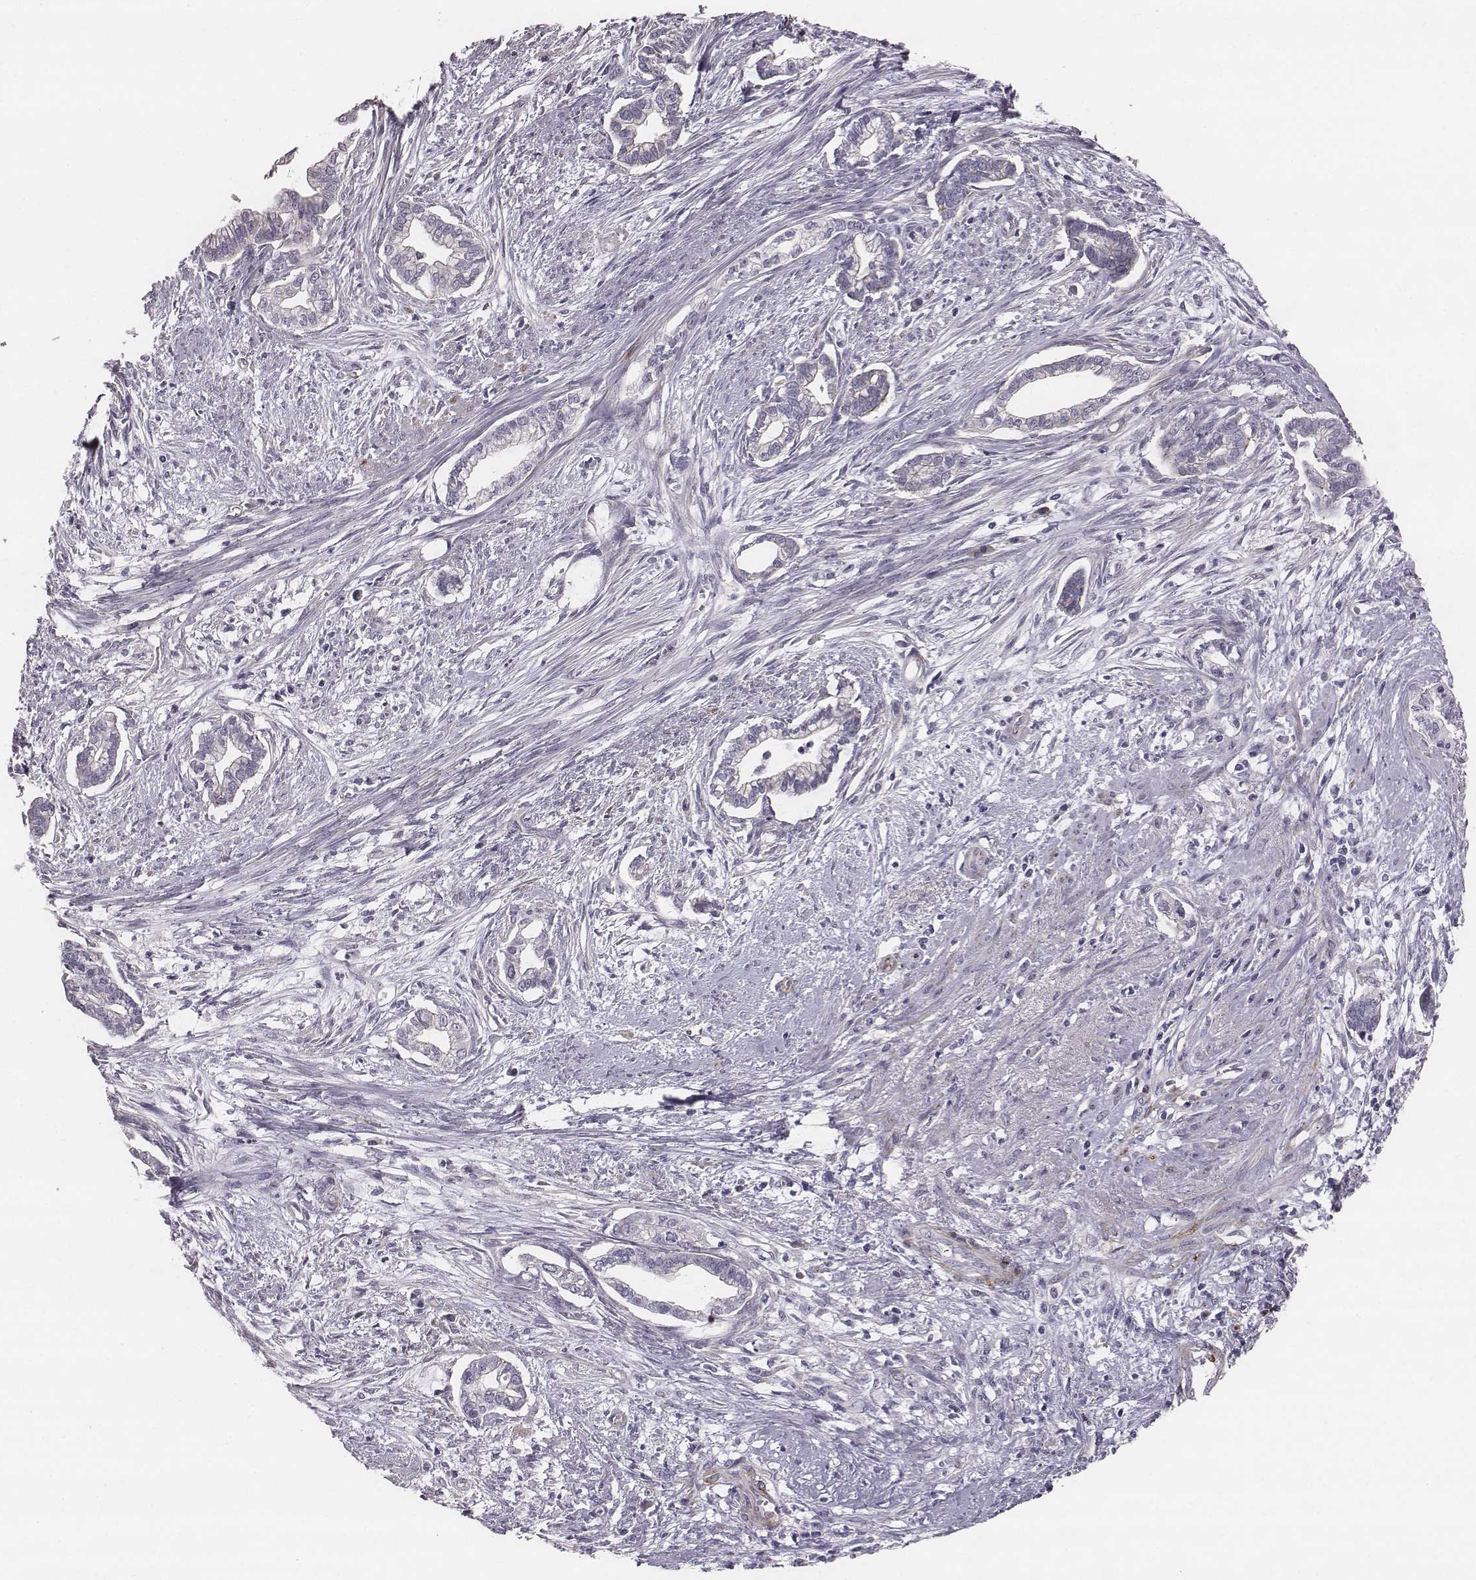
{"staining": {"intensity": "negative", "quantity": "none", "location": "none"}, "tissue": "cervical cancer", "cell_type": "Tumor cells", "image_type": "cancer", "snomed": [{"axis": "morphology", "description": "Adenocarcinoma, NOS"}, {"axis": "topography", "description": "Cervix"}], "caption": "A high-resolution histopathology image shows IHC staining of cervical adenocarcinoma, which exhibits no significant staining in tumor cells.", "gene": "PRKCZ", "patient": {"sex": "female", "age": 62}}